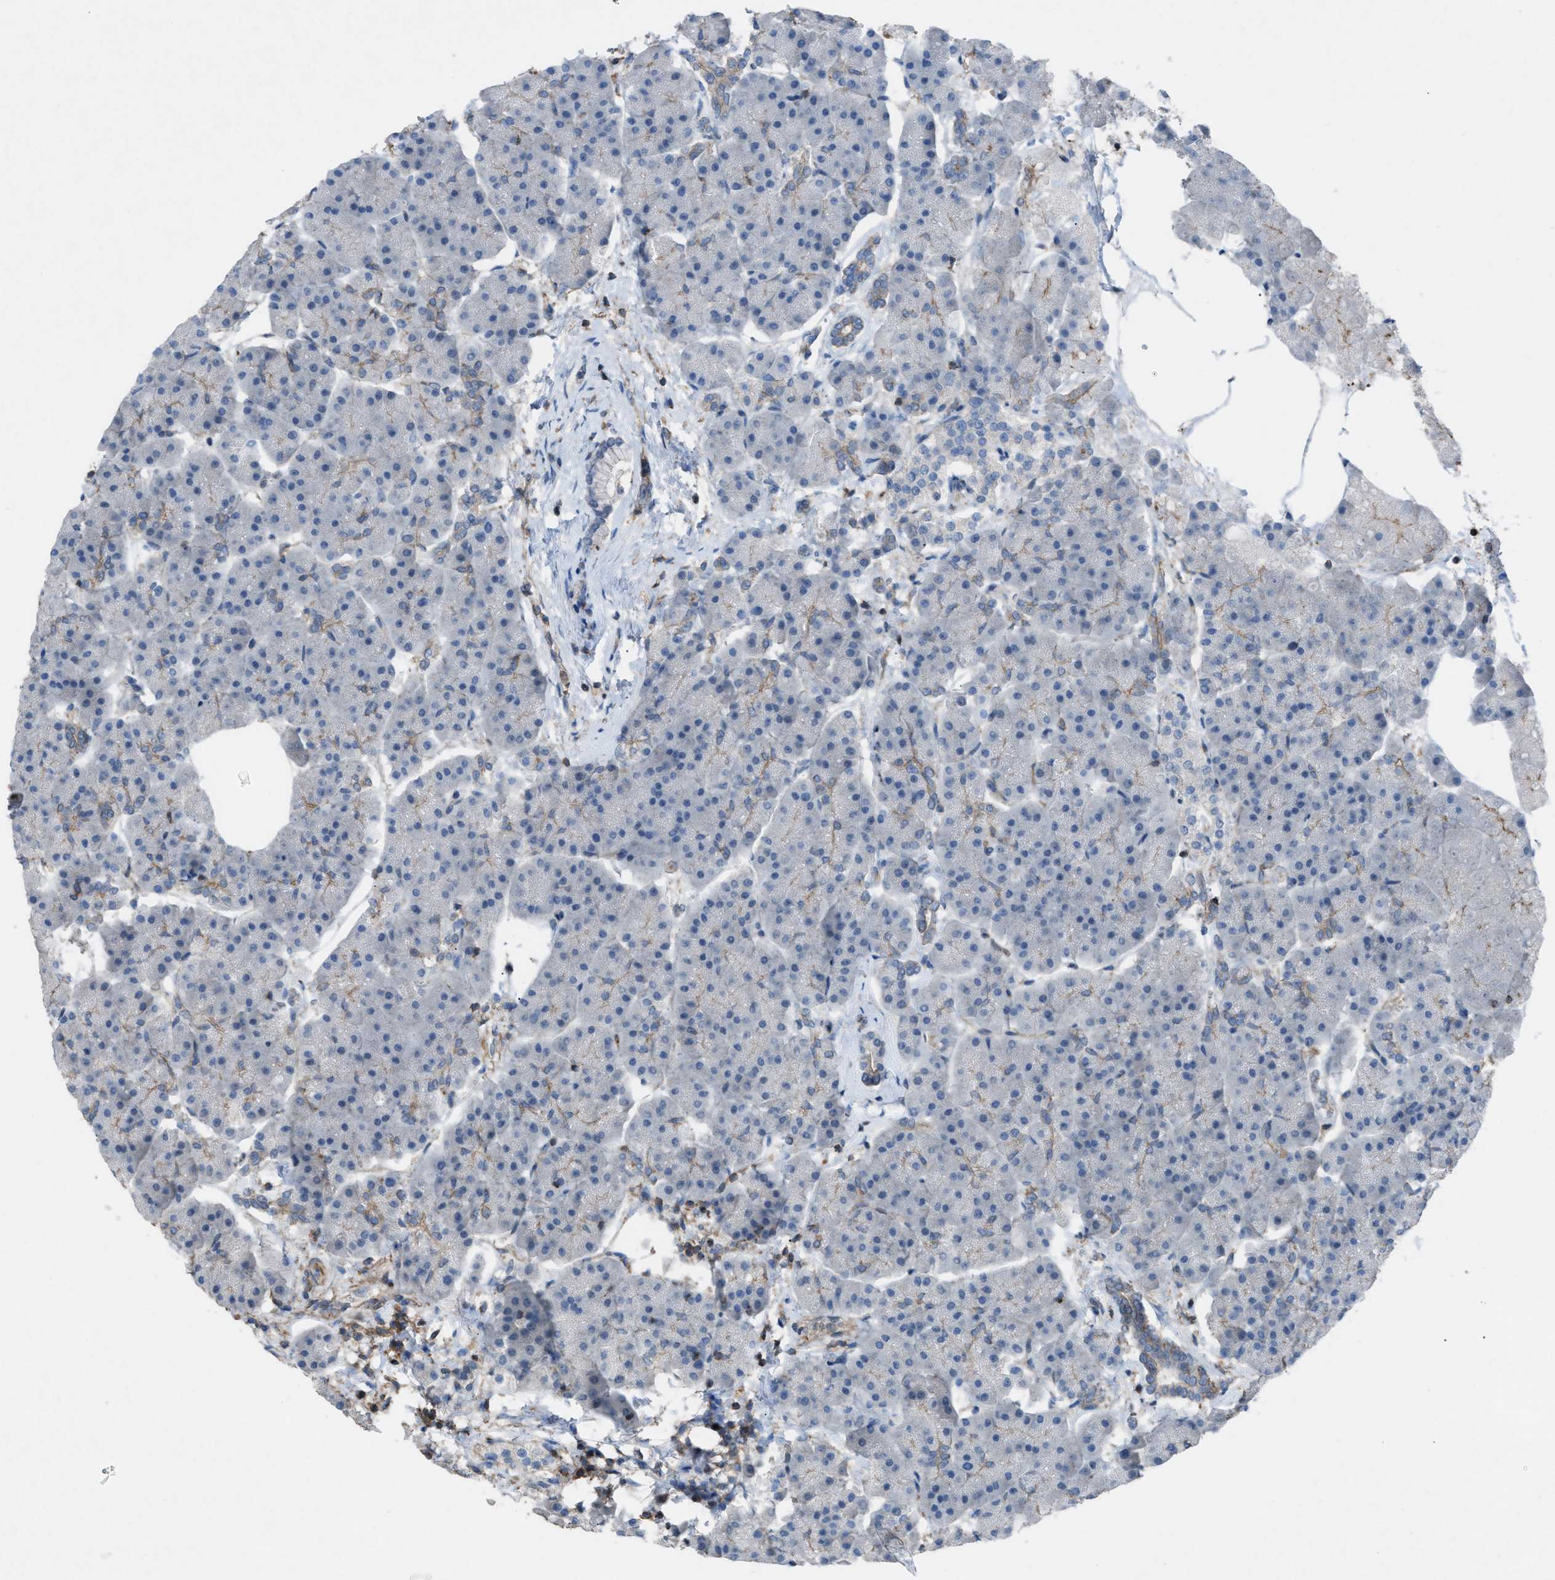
{"staining": {"intensity": "moderate", "quantity": "<25%", "location": "cytoplasmic/membranous"}, "tissue": "pancreas", "cell_type": "Exocrine glandular cells", "image_type": "normal", "snomed": [{"axis": "morphology", "description": "Normal tissue, NOS"}, {"axis": "topography", "description": "Pancreas"}], "caption": "Moderate cytoplasmic/membranous expression is present in about <25% of exocrine glandular cells in normal pancreas. The staining is performed using DAB (3,3'-diaminobenzidine) brown chromogen to label protein expression. The nuclei are counter-stained blue using hematoxylin.", "gene": "NCK2", "patient": {"sex": "female", "age": 70}}